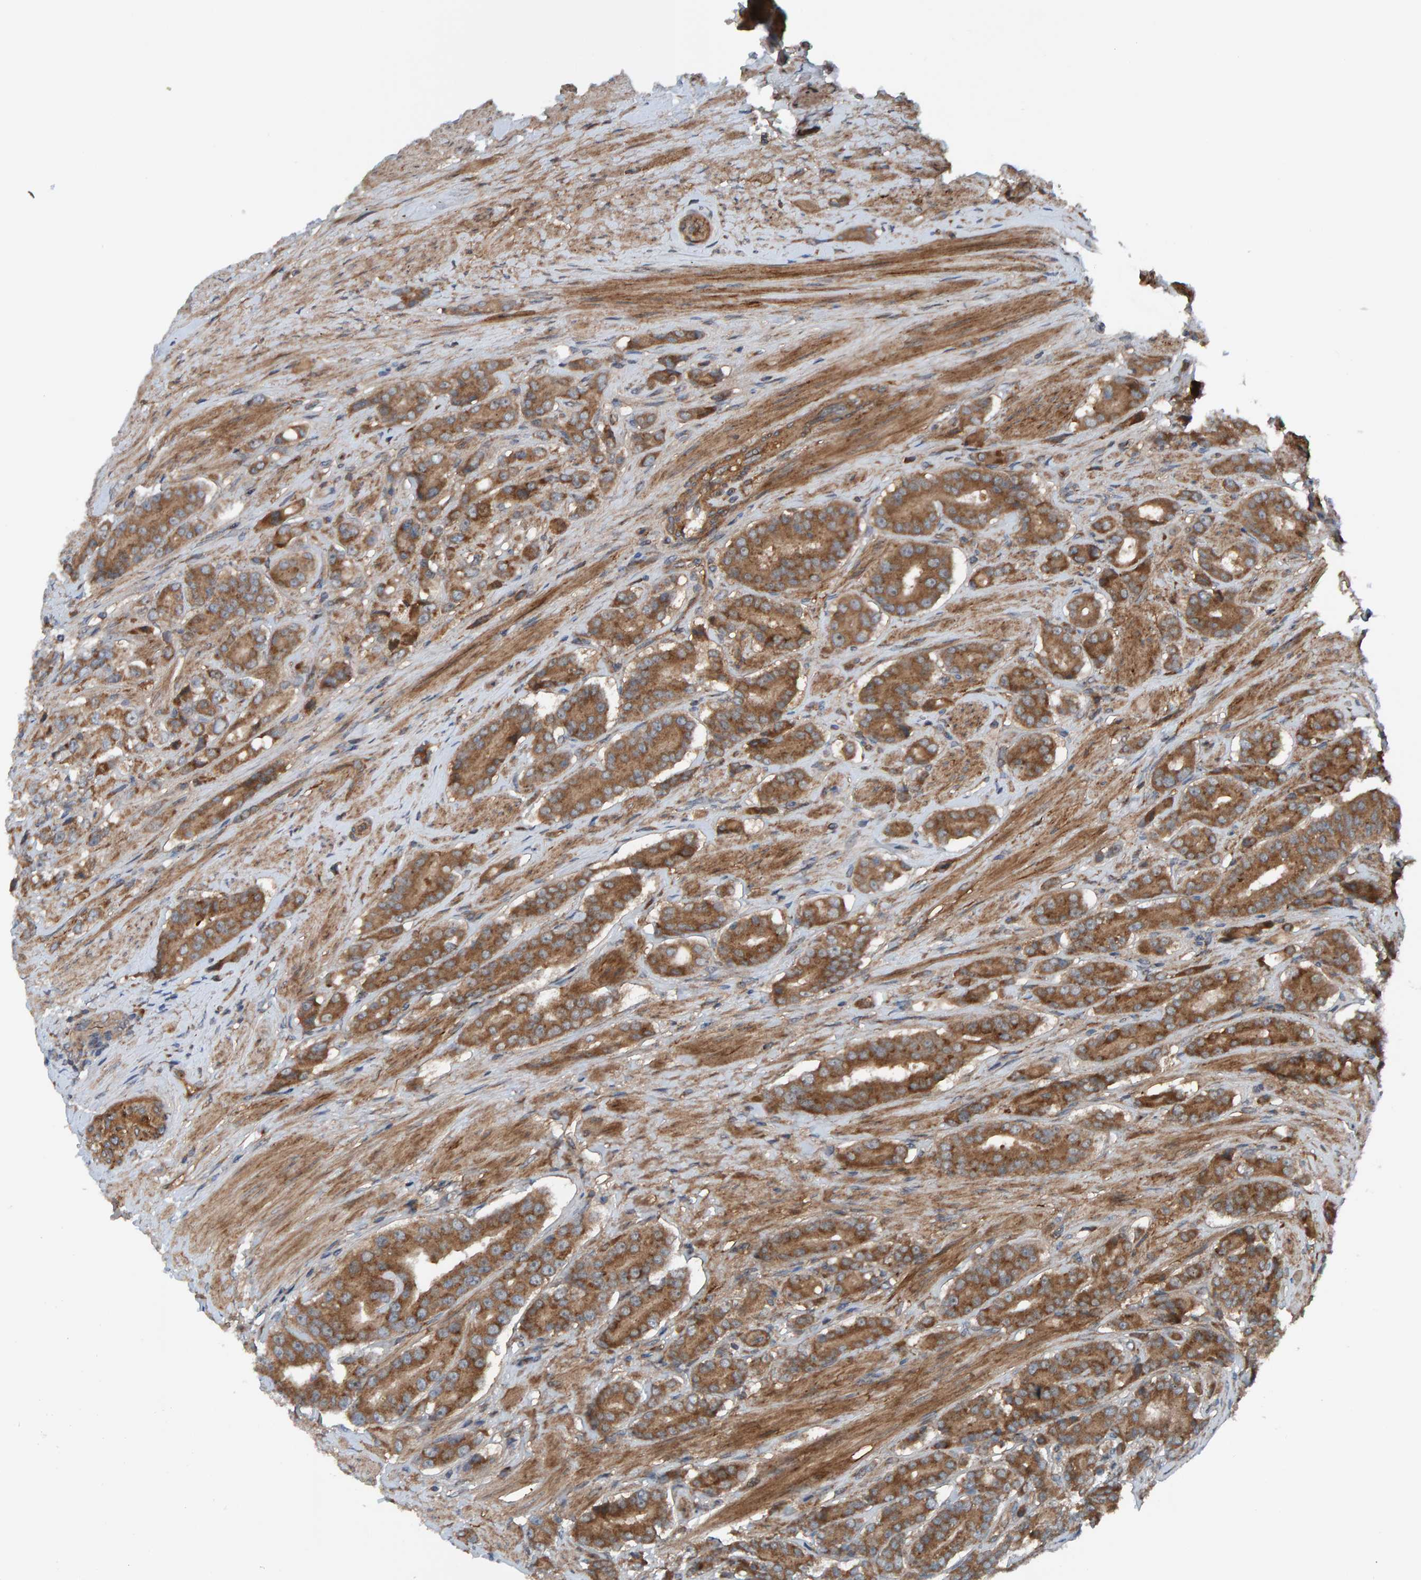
{"staining": {"intensity": "moderate", "quantity": ">75%", "location": "cytoplasmic/membranous"}, "tissue": "prostate cancer", "cell_type": "Tumor cells", "image_type": "cancer", "snomed": [{"axis": "morphology", "description": "Adenocarcinoma, High grade"}, {"axis": "topography", "description": "Prostate"}], "caption": "Human prostate cancer (adenocarcinoma (high-grade)) stained for a protein (brown) displays moderate cytoplasmic/membranous positive positivity in approximately >75% of tumor cells.", "gene": "CUEDC1", "patient": {"sex": "male", "age": 71}}